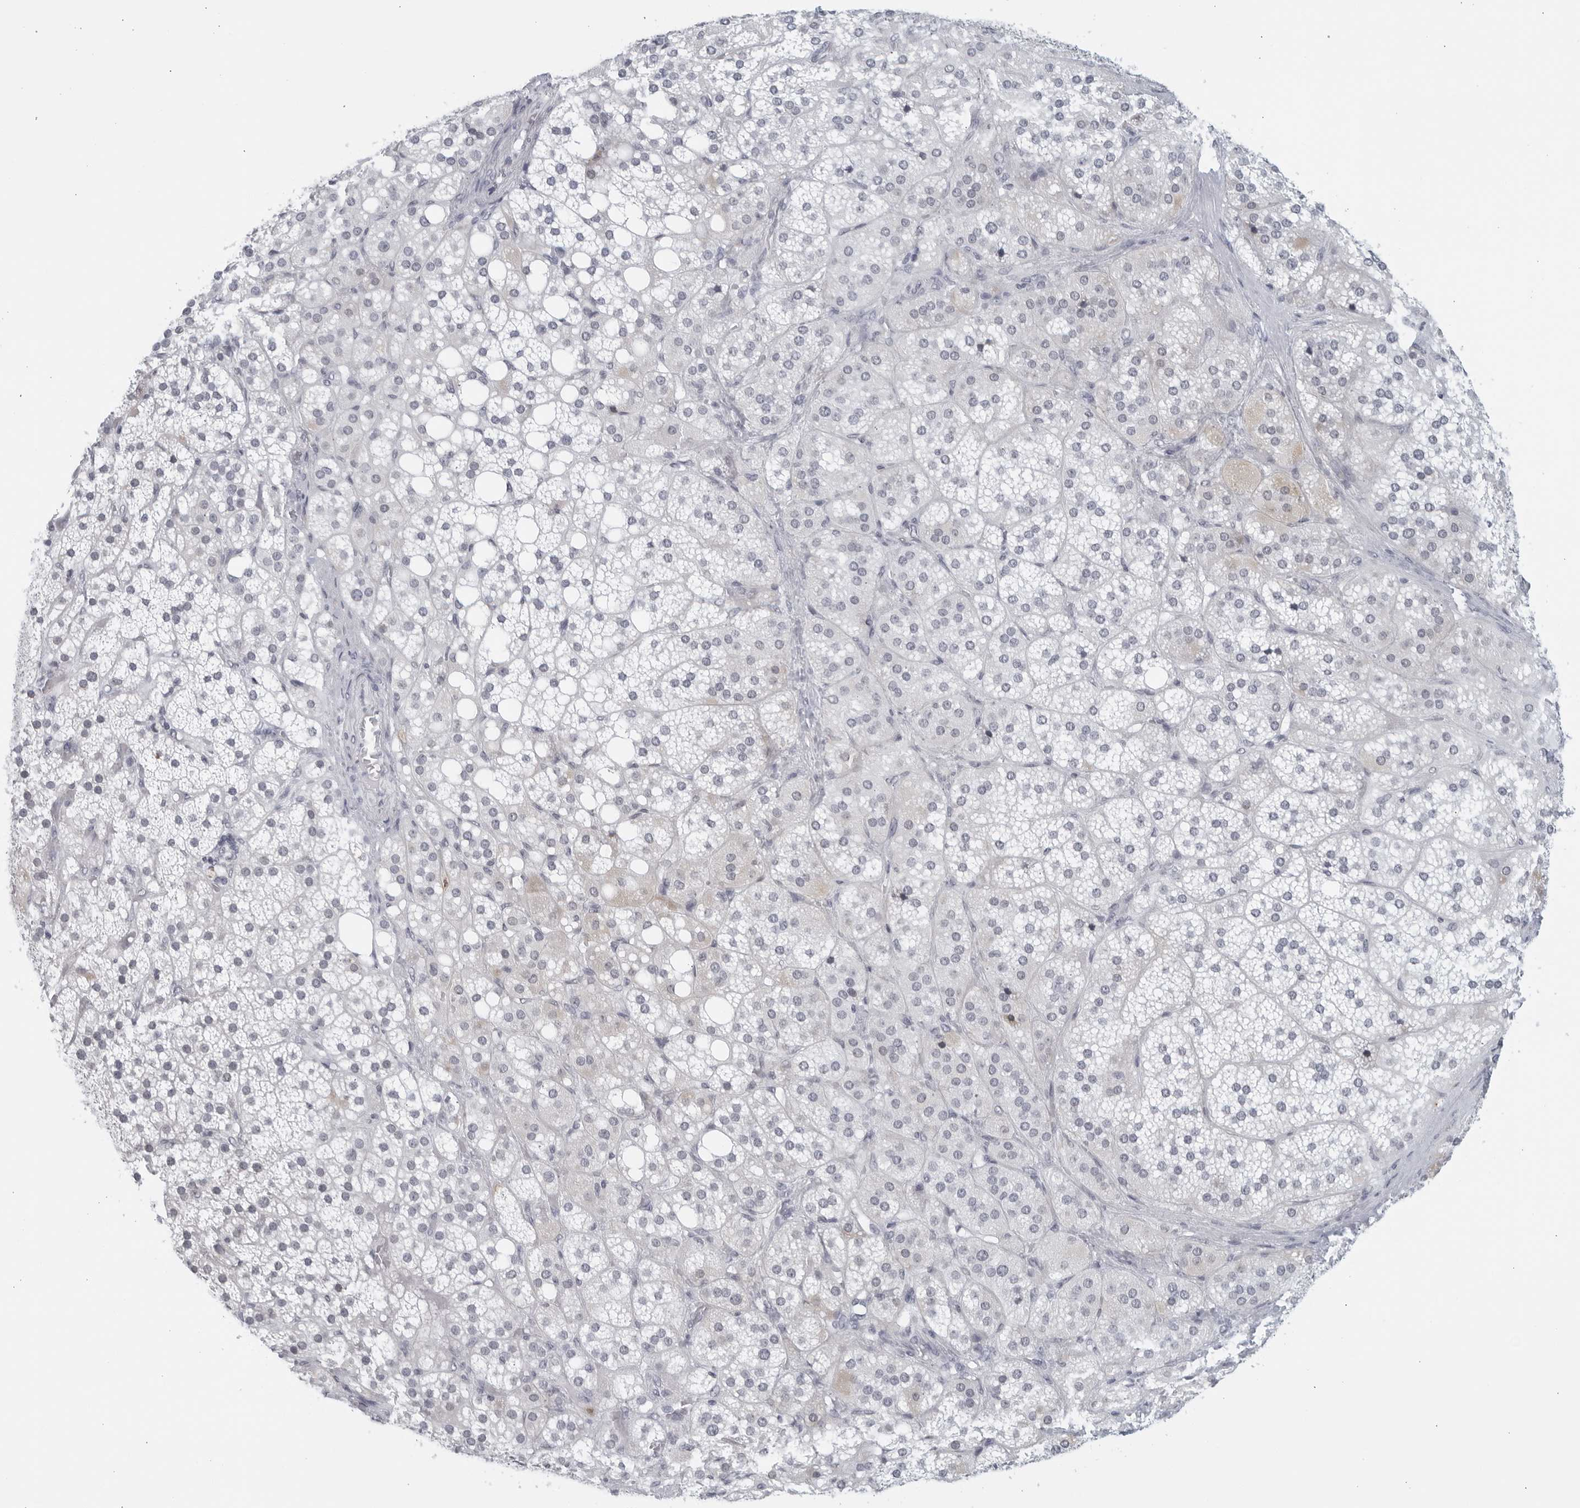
{"staining": {"intensity": "negative", "quantity": "none", "location": "none"}, "tissue": "adrenal gland", "cell_type": "Glandular cells", "image_type": "normal", "snomed": [{"axis": "morphology", "description": "Normal tissue, NOS"}, {"axis": "topography", "description": "Adrenal gland"}], "caption": "DAB immunohistochemical staining of unremarkable human adrenal gland reveals no significant staining in glandular cells. (Stains: DAB (3,3'-diaminobenzidine) IHC with hematoxylin counter stain, Microscopy: brightfield microscopy at high magnification).", "gene": "KLK7", "patient": {"sex": "female", "age": 59}}